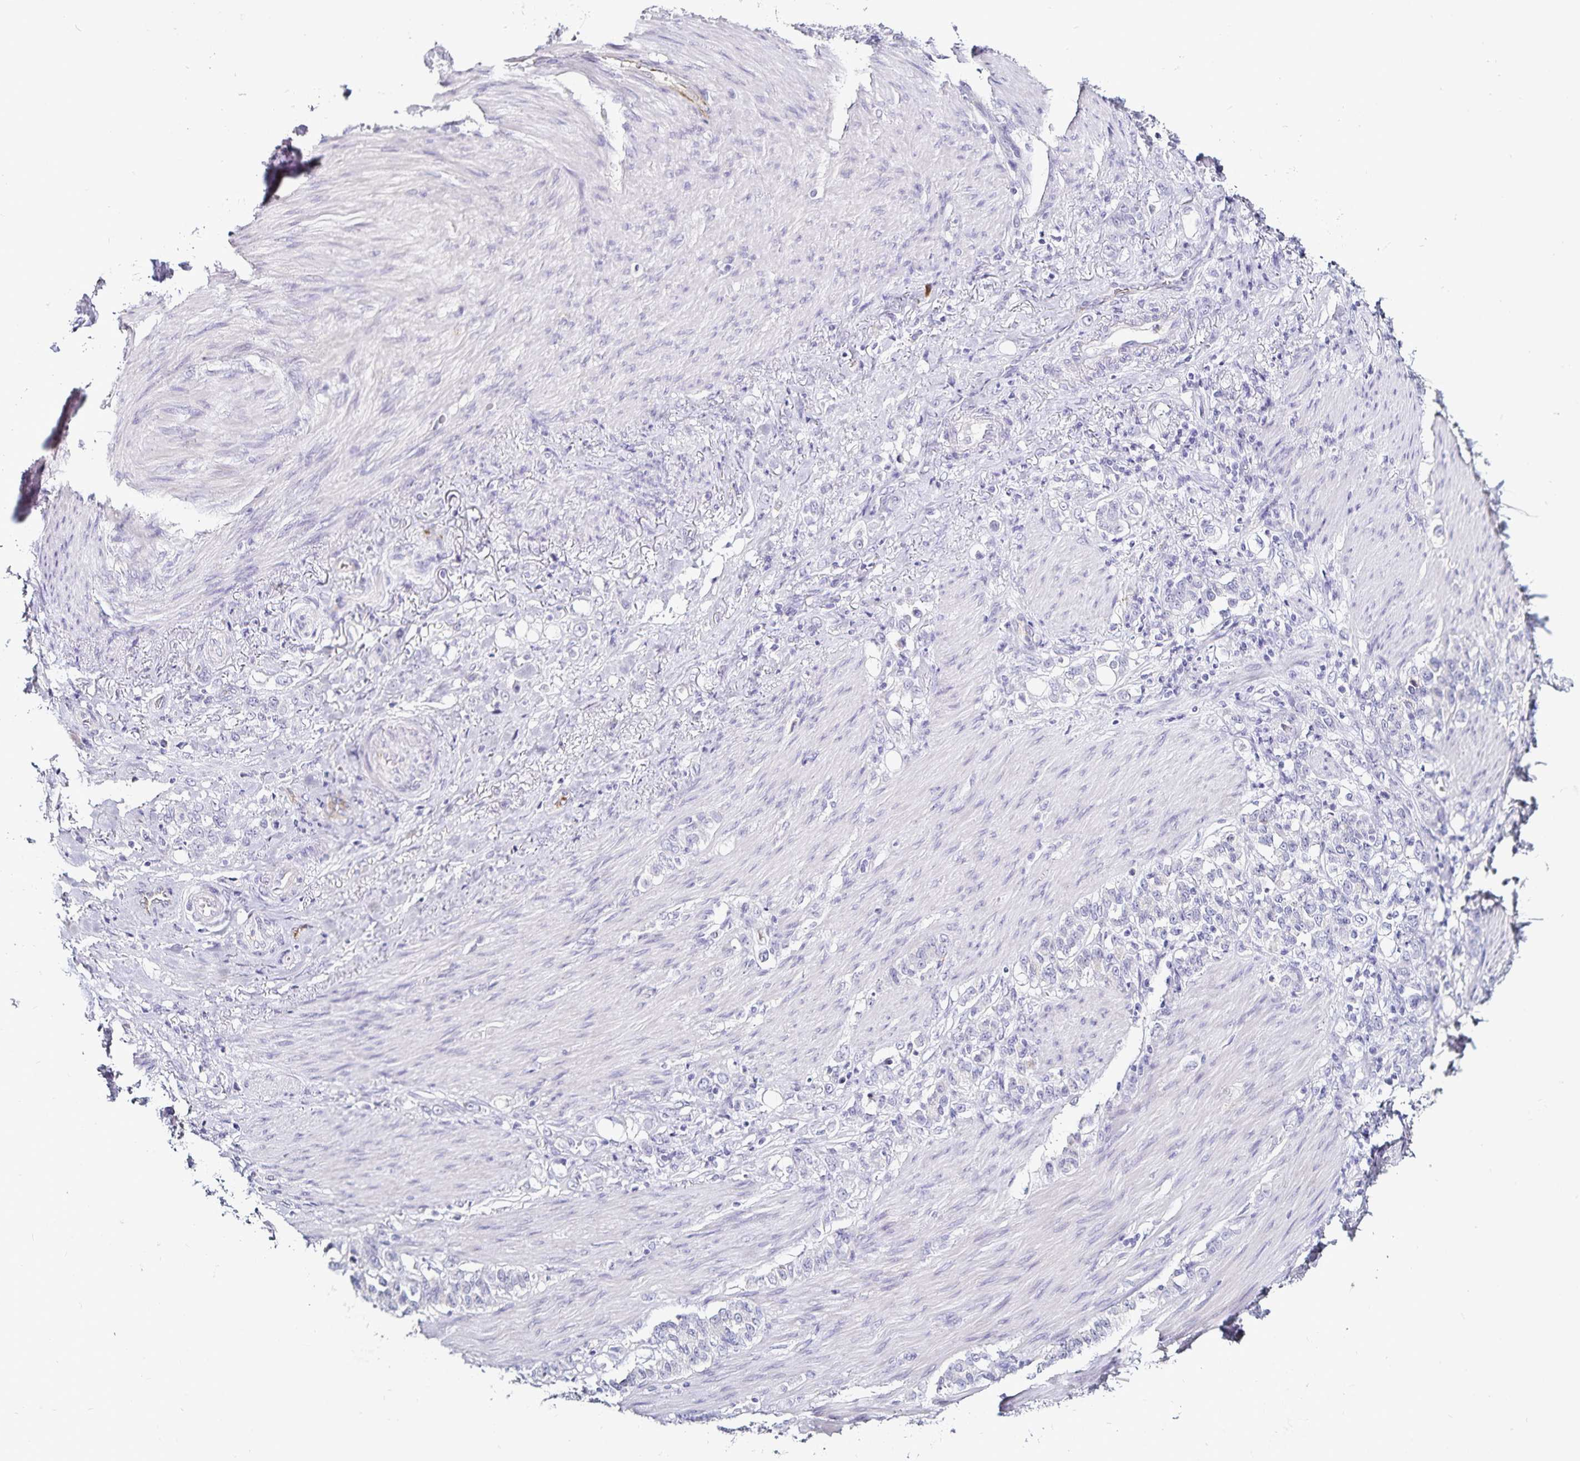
{"staining": {"intensity": "negative", "quantity": "none", "location": "none"}, "tissue": "stomach cancer", "cell_type": "Tumor cells", "image_type": "cancer", "snomed": [{"axis": "morphology", "description": "Adenocarcinoma, NOS"}, {"axis": "topography", "description": "Stomach"}], "caption": "Immunohistochemistry micrograph of neoplastic tissue: human stomach adenocarcinoma stained with DAB reveals no significant protein positivity in tumor cells.", "gene": "TSPAN7", "patient": {"sex": "female", "age": 79}}